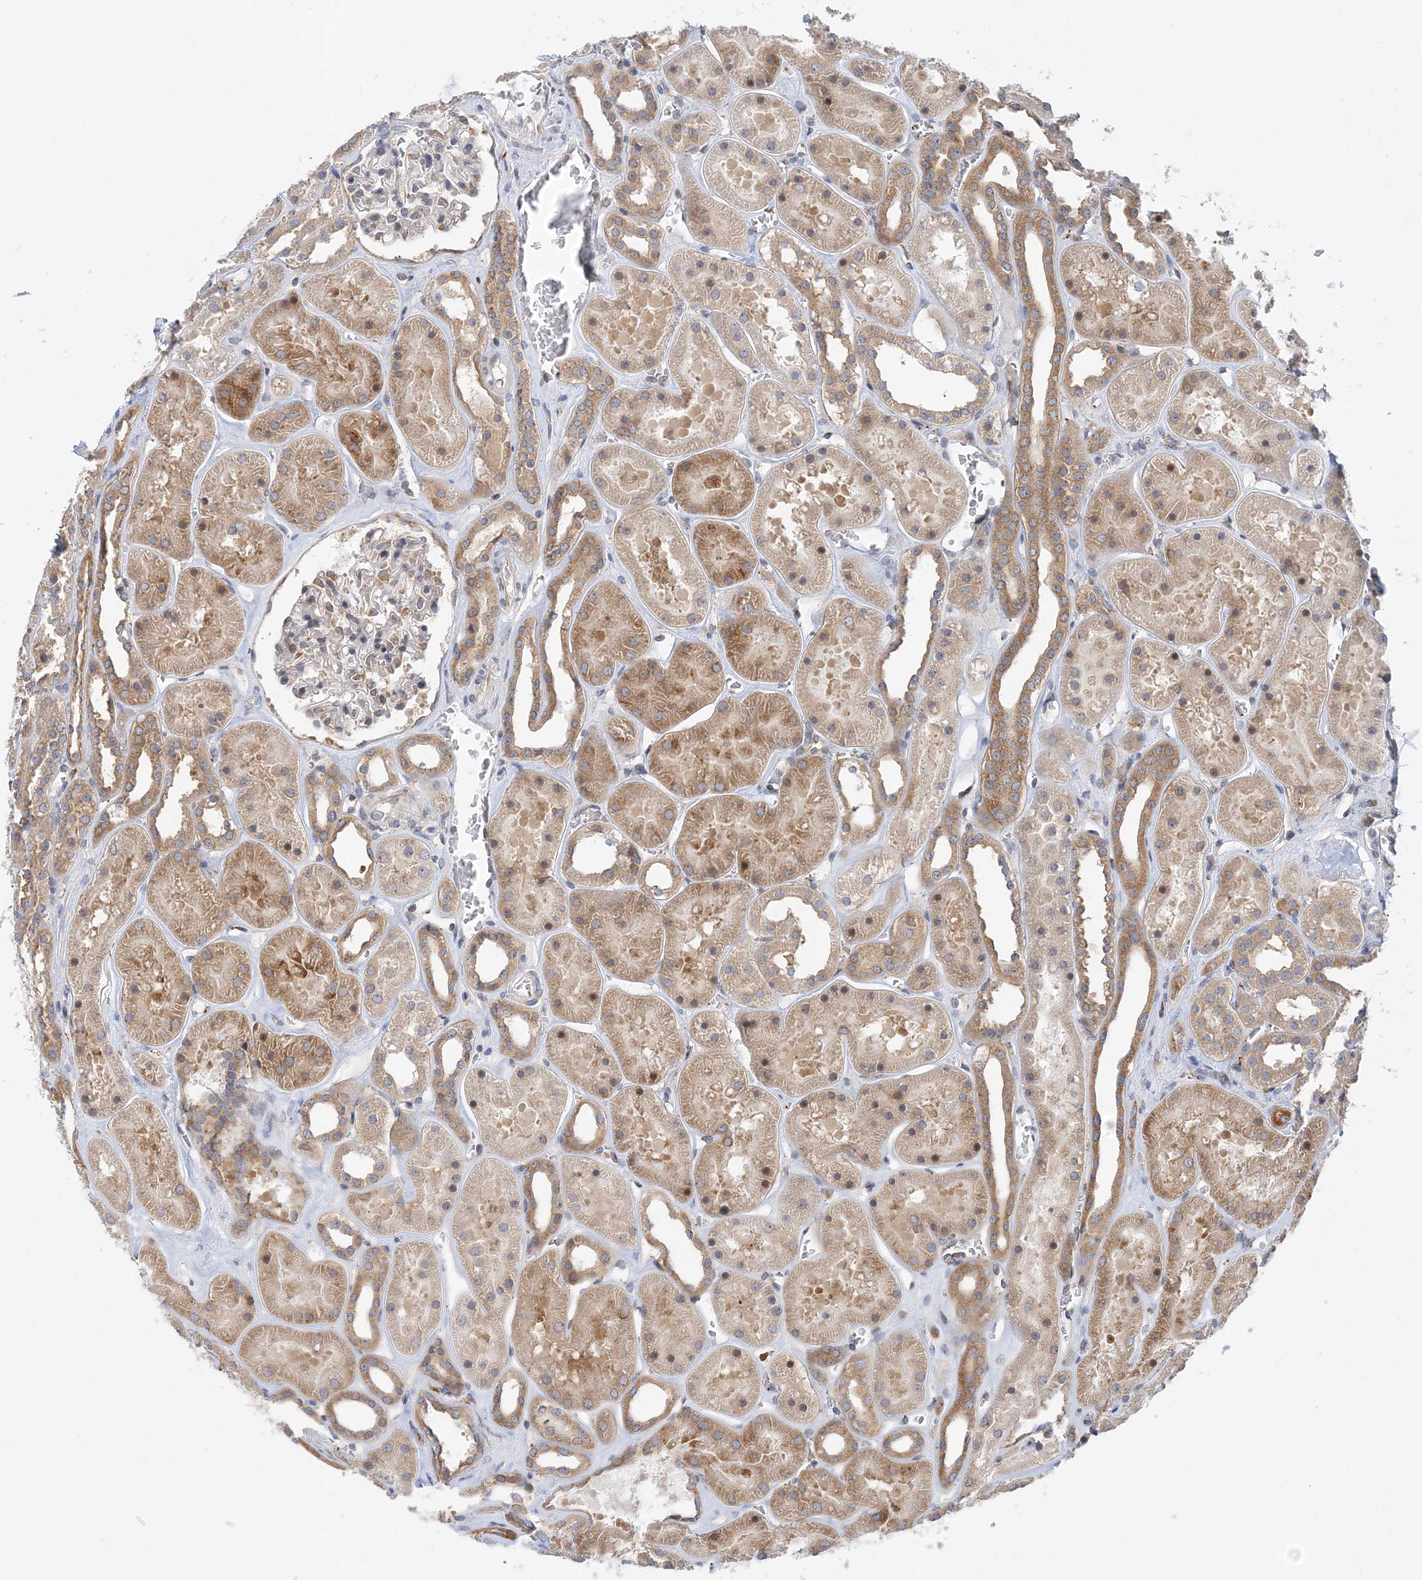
{"staining": {"intensity": "moderate", "quantity": "<25%", "location": "cytoplasmic/membranous"}, "tissue": "kidney", "cell_type": "Cells in glomeruli", "image_type": "normal", "snomed": [{"axis": "morphology", "description": "Normal tissue, NOS"}, {"axis": "topography", "description": "Kidney"}], "caption": "Immunohistochemistry photomicrograph of benign human kidney stained for a protein (brown), which displays low levels of moderate cytoplasmic/membranous positivity in about <25% of cells in glomeruli.", "gene": "LARP4B", "patient": {"sex": "female", "age": 41}}